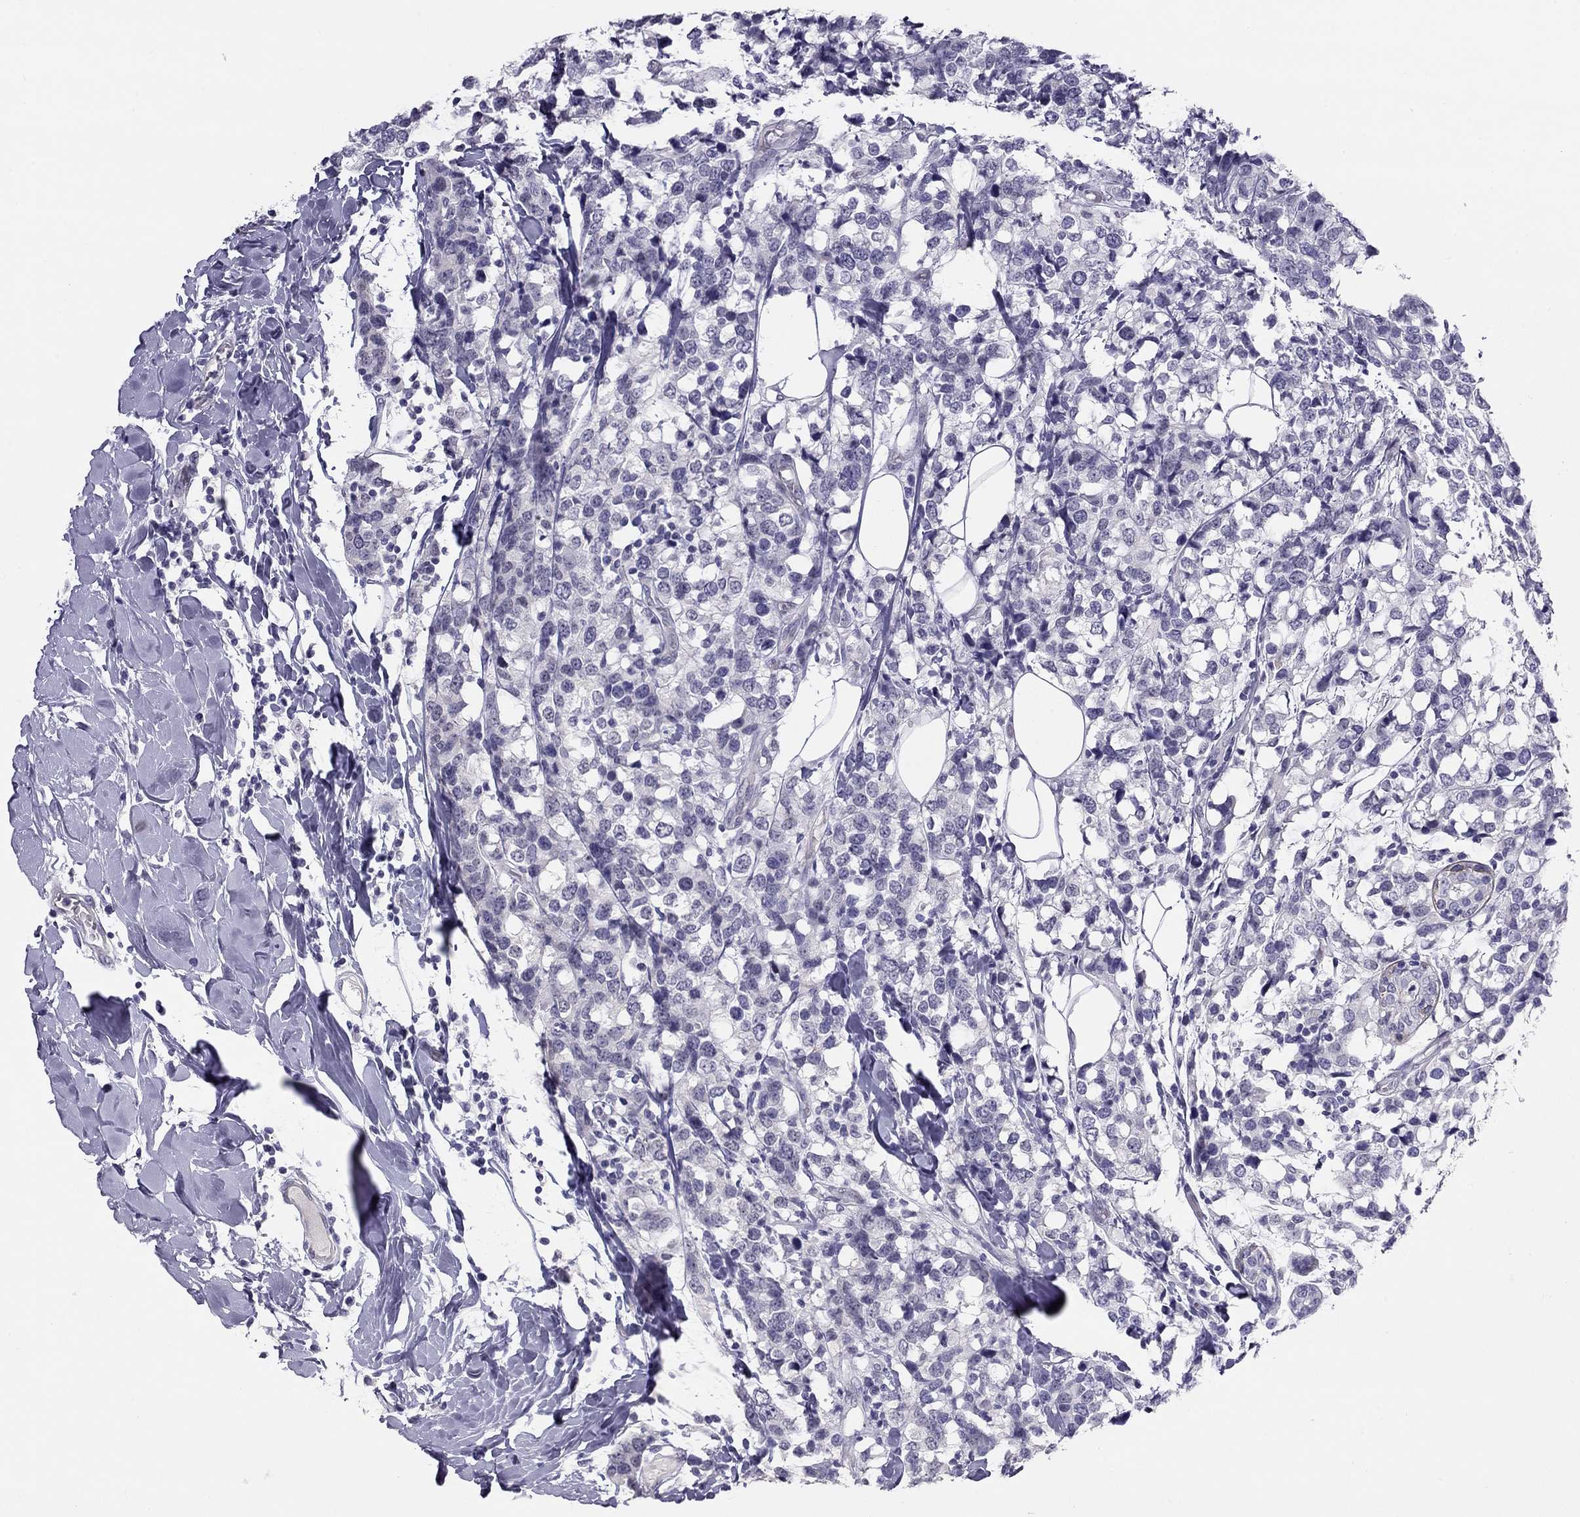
{"staining": {"intensity": "negative", "quantity": "none", "location": "none"}, "tissue": "breast cancer", "cell_type": "Tumor cells", "image_type": "cancer", "snomed": [{"axis": "morphology", "description": "Lobular carcinoma"}, {"axis": "topography", "description": "Breast"}], "caption": "DAB (3,3'-diaminobenzidine) immunohistochemical staining of human breast lobular carcinoma displays no significant expression in tumor cells.", "gene": "KCNV2", "patient": {"sex": "female", "age": 59}}